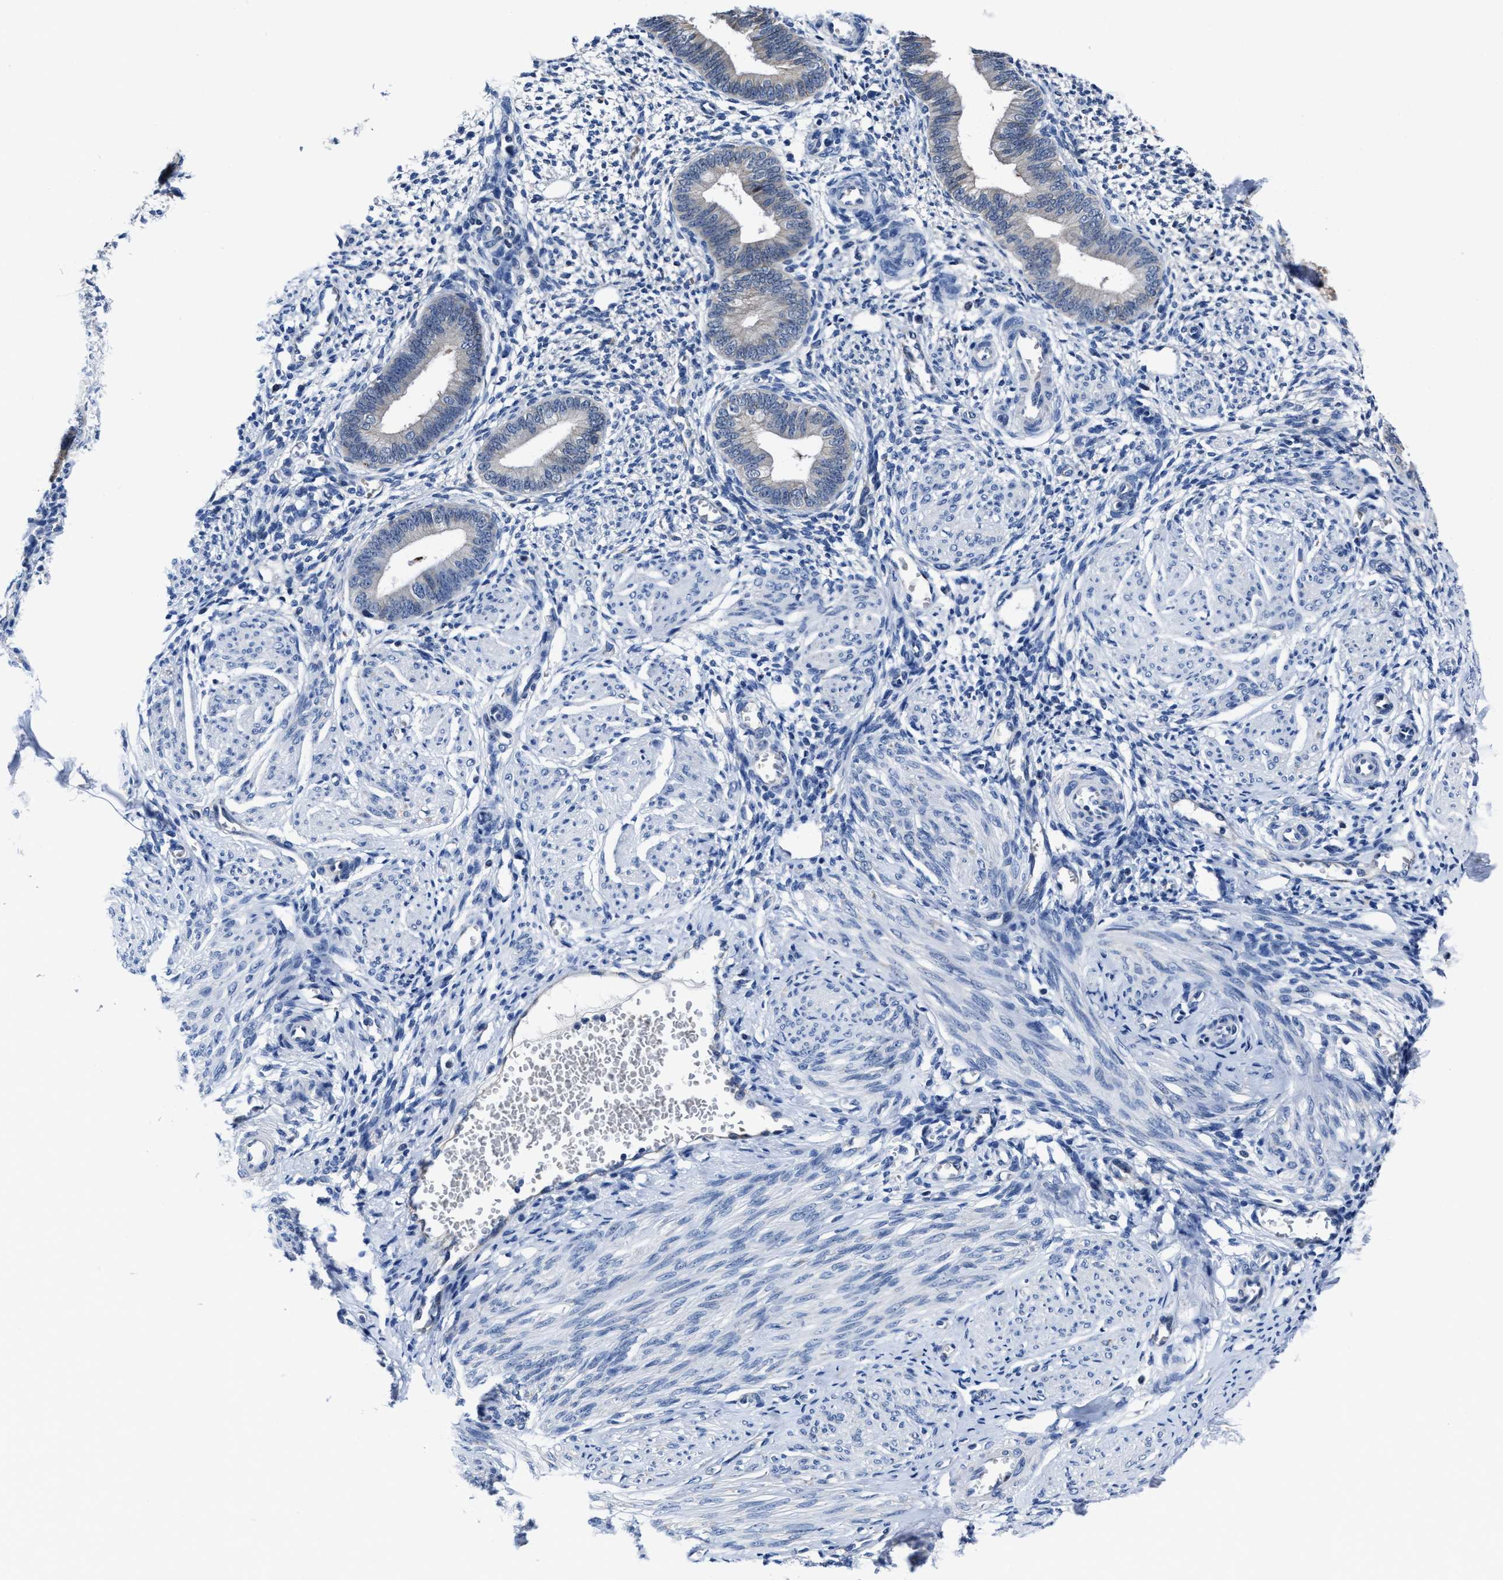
{"staining": {"intensity": "negative", "quantity": "none", "location": "none"}, "tissue": "endometrium", "cell_type": "Cells in endometrial stroma", "image_type": "normal", "snomed": [{"axis": "morphology", "description": "Normal tissue, NOS"}, {"axis": "topography", "description": "Endometrium"}], "caption": "This is an immunohistochemistry micrograph of benign endometrium. There is no positivity in cells in endometrial stroma.", "gene": "GHITM", "patient": {"sex": "female", "age": 46}}